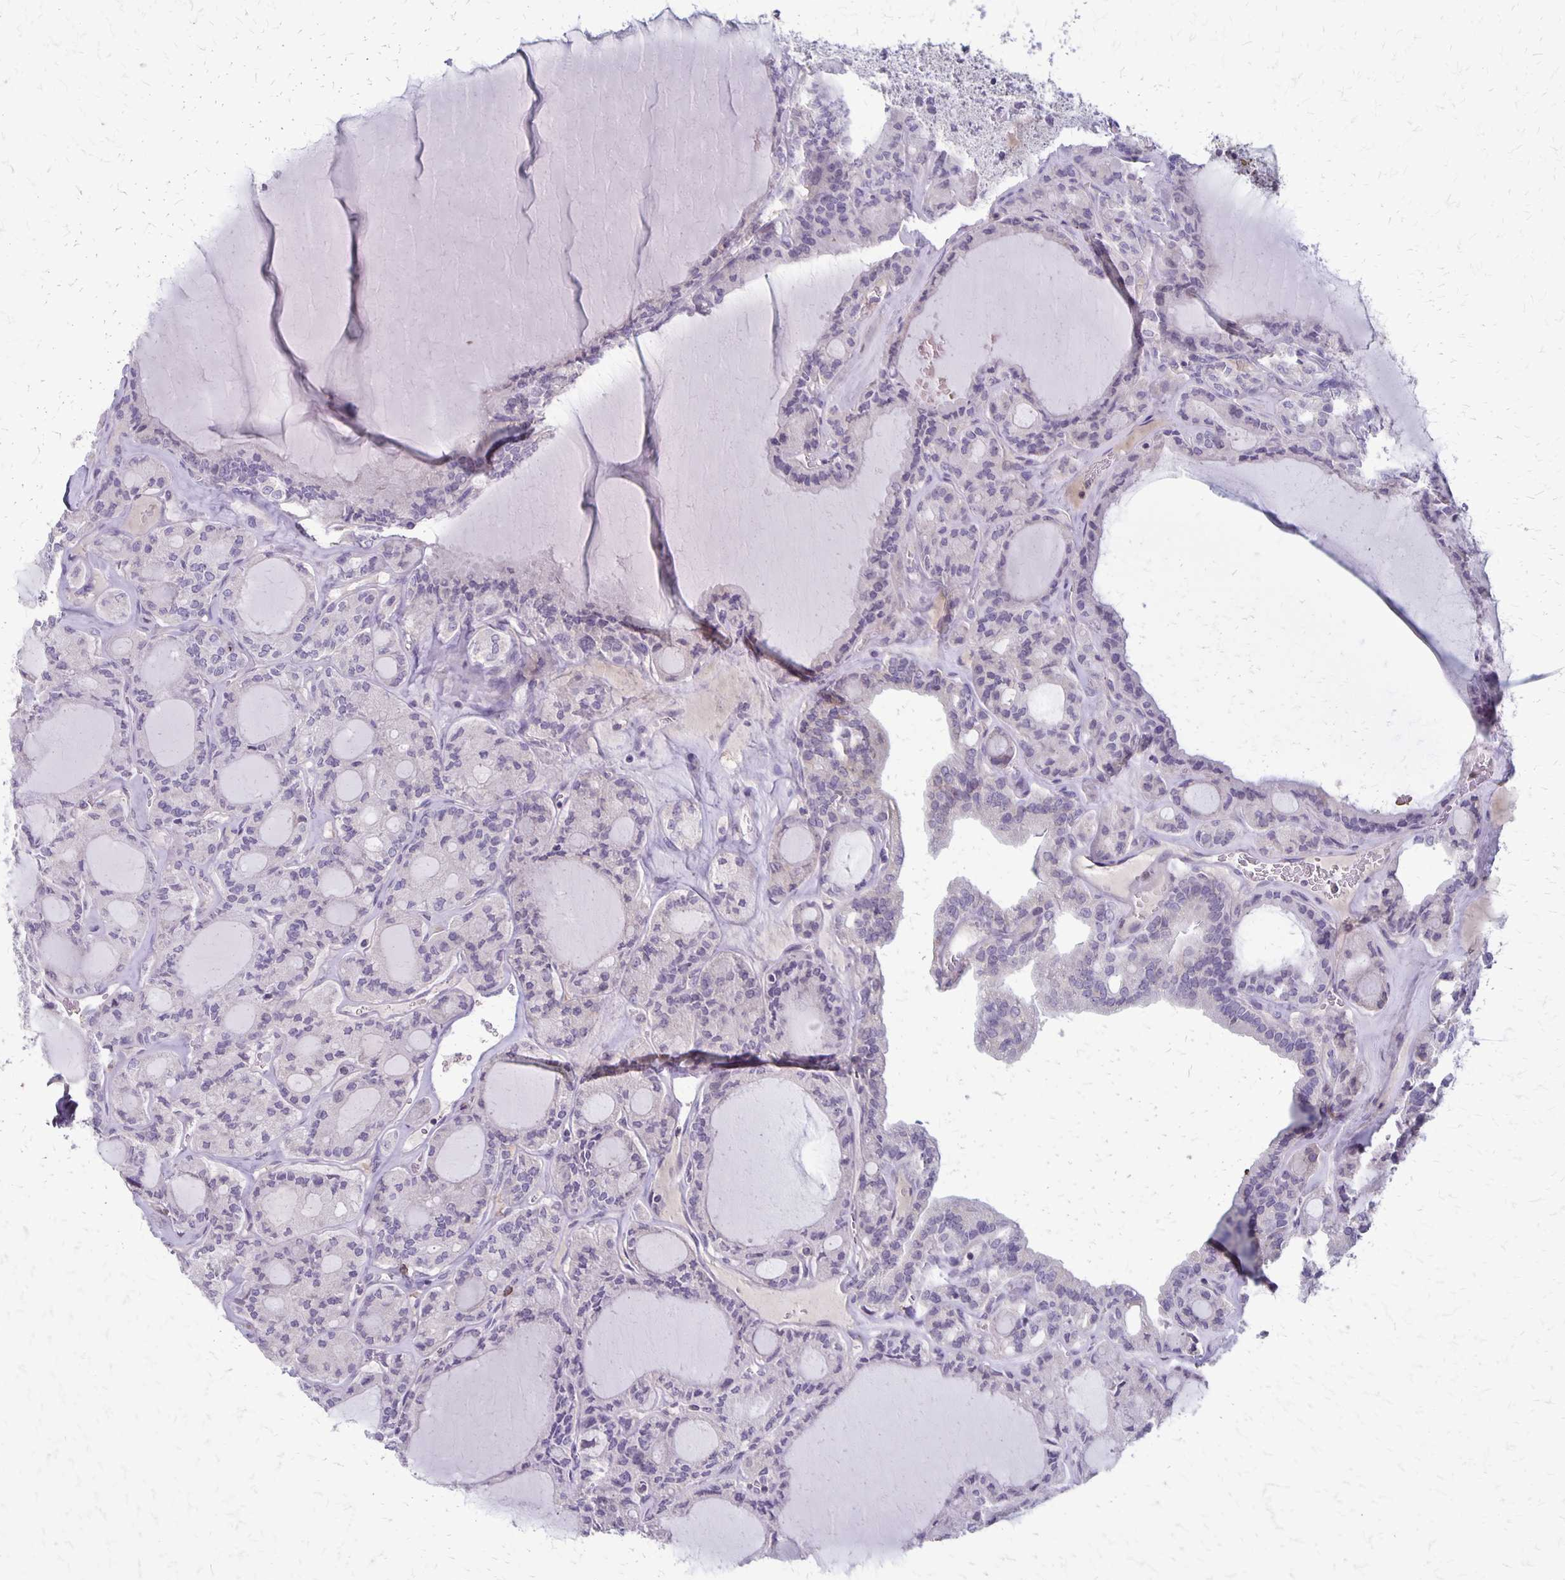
{"staining": {"intensity": "negative", "quantity": "none", "location": "none"}, "tissue": "thyroid cancer", "cell_type": "Tumor cells", "image_type": "cancer", "snomed": [{"axis": "morphology", "description": "Papillary adenocarcinoma, NOS"}, {"axis": "topography", "description": "Thyroid gland"}], "caption": "Papillary adenocarcinoma (thyroid) was stained to show a protein in brown. There is no significant expression in tumor cells.", "gene": "SEPTIN5", "patient": {"sex": "male", "age": 87}}